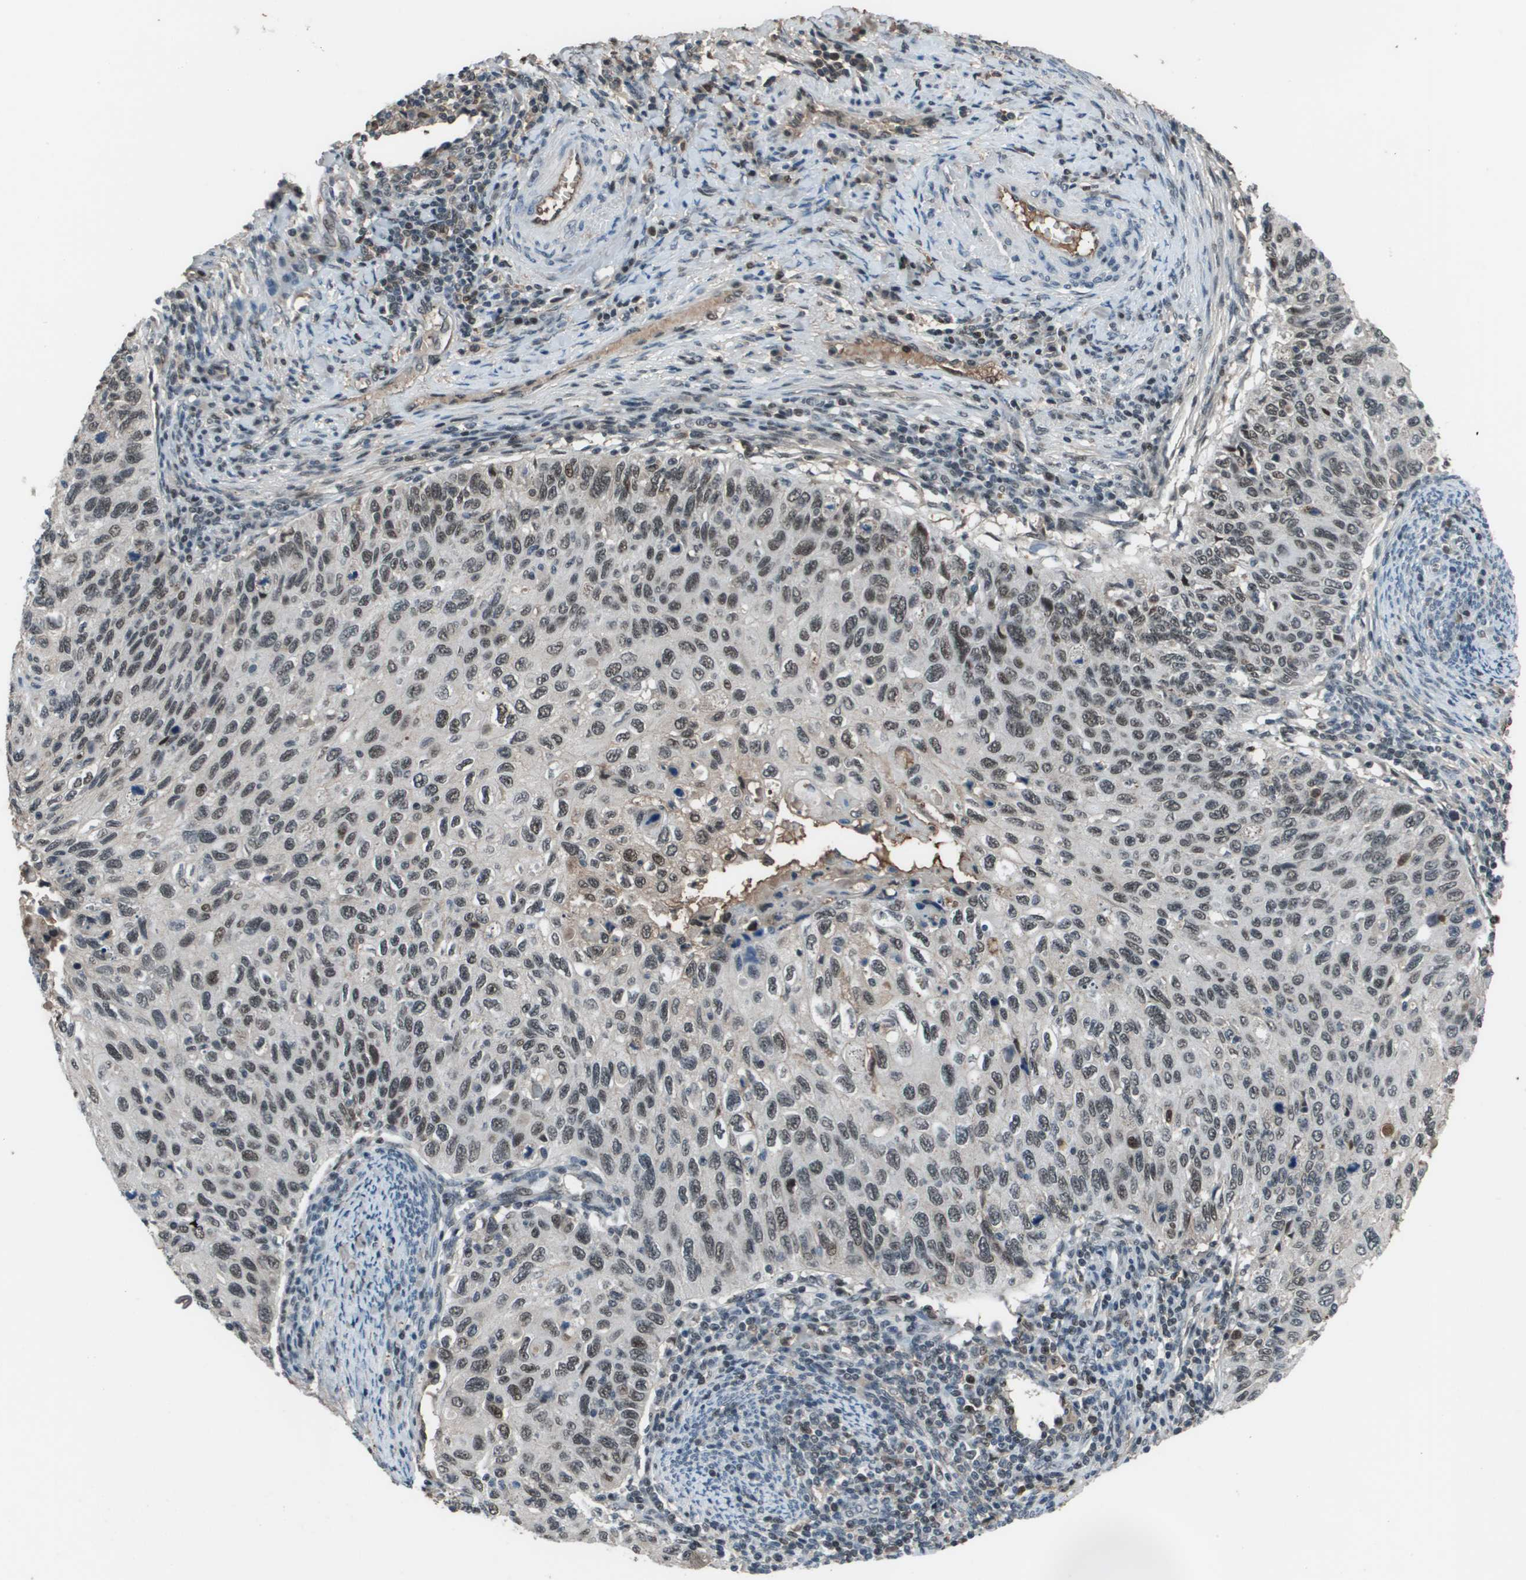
{"staining": {"intensity": "moderate", "quantity": "25%-75%", "location": "nuclear"}, "tissue": "cervical cancer", "cell_type": "Tumor cells", "image_type": "cancer", "snomed": [{"axis": "morphology", "description": "Squamous cell carcinoma, NOS"}, {"axis": "topography", "description": "Cervix"}], "caption": "IHC micrograph of neoplastic tissue: cervical cancer stained using immunohistochemistry shows medium levels of moderate protein expression localized specifically in the nuclear of tumor cells, appearing as a nuclear brown color.", "gene": "THRAP3", "patient": {"sex": "female", "age": 70}}